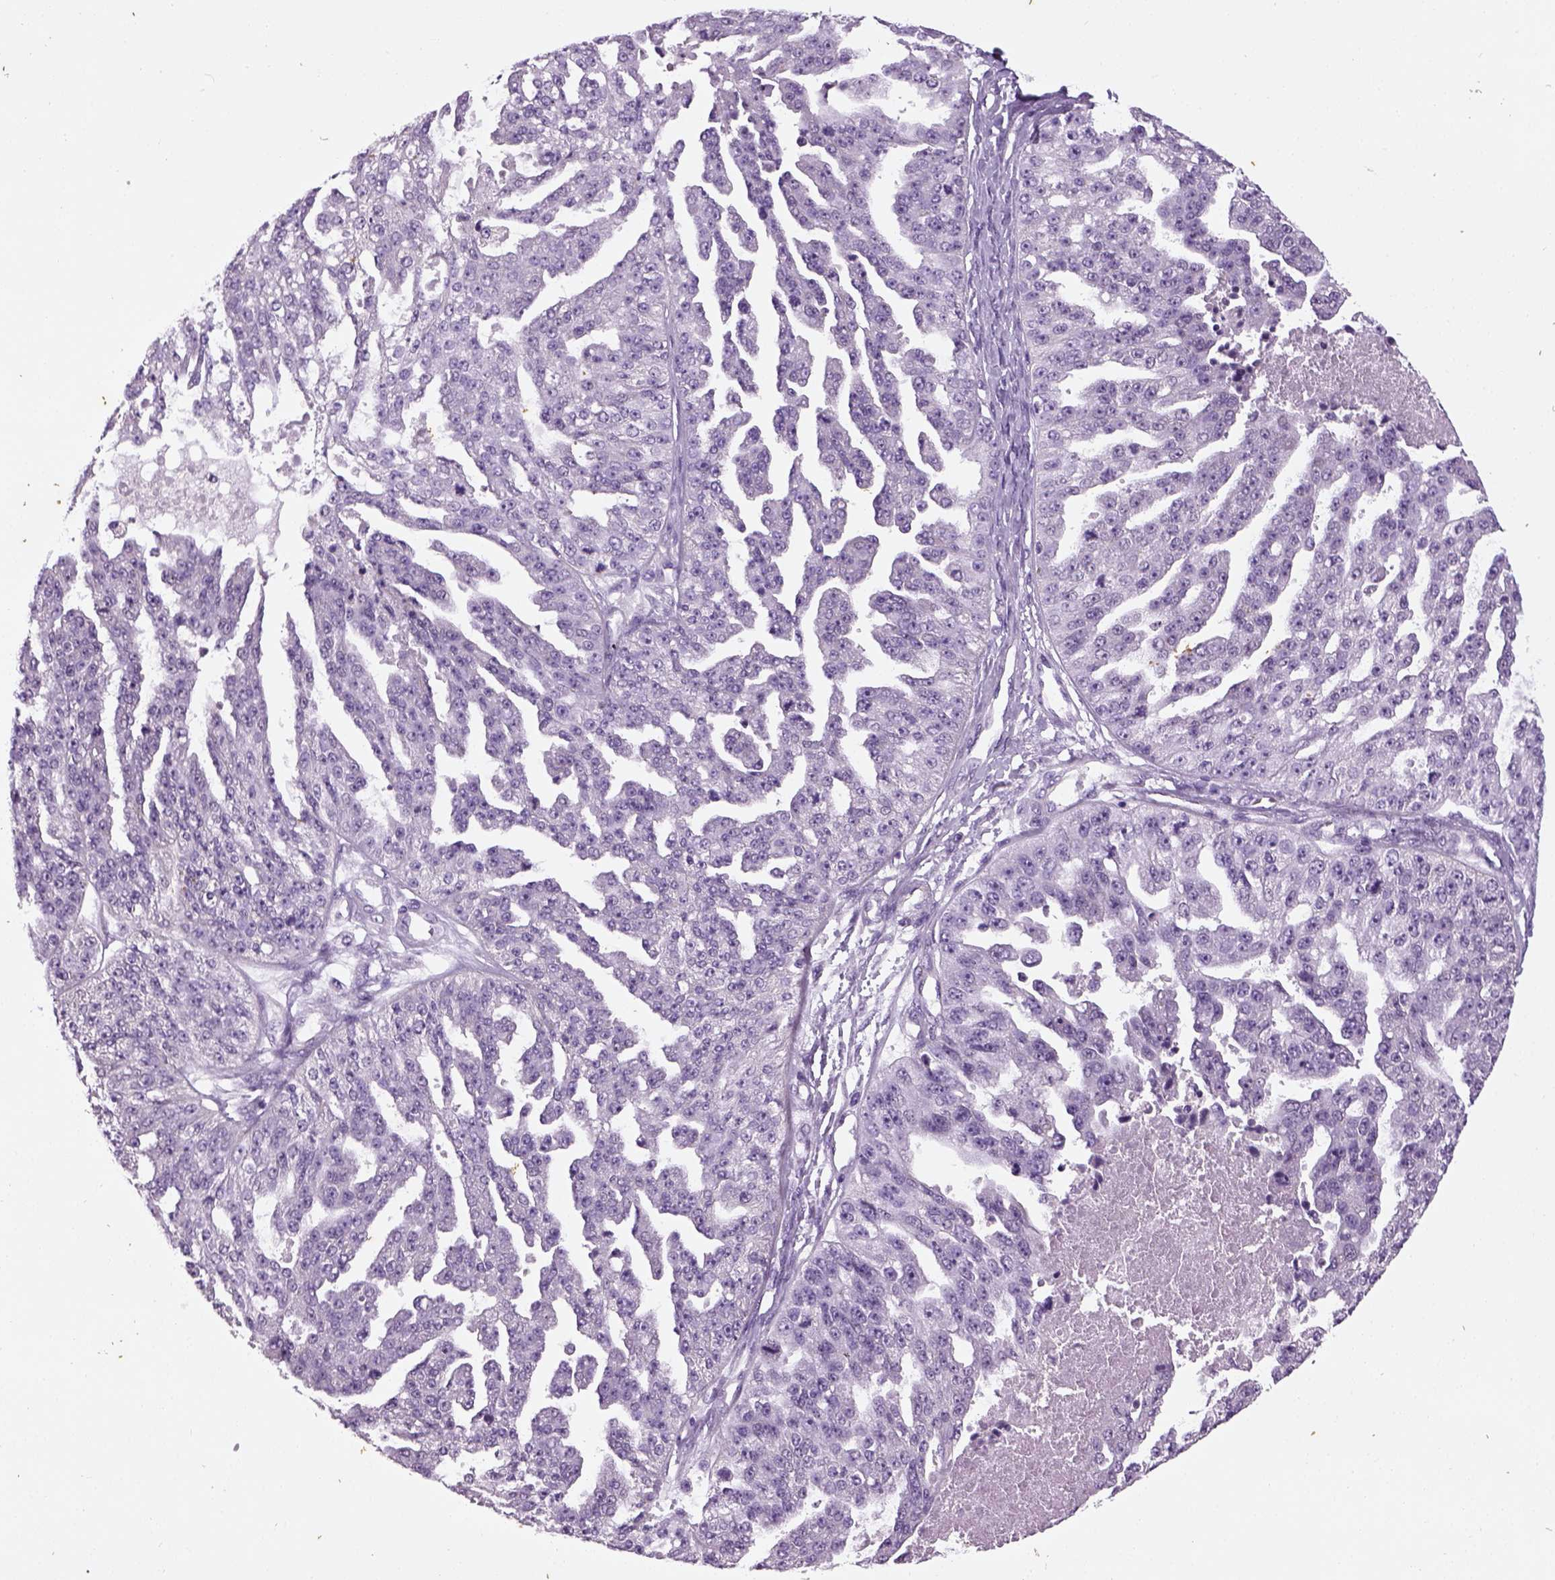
{"staining": {"intensity": "negative", "quantity": "none", "location": "none"}, "tissue": "ovarian cancer", "cell_type": "Tumor cells", "image_type": "cancer", "snomed": [{"axis": "morphology", "description": "Cystadenocarcinoma, serous, NOS"}, {"axis": "topography", "description": "Ovary"}], "caption": "Immunohistochemistry (IHC) of ovarian cancer reveals no positivity in tumor cells.", "gene": "ELOVL3", "patient": {"sex": "female", "age": 58}}